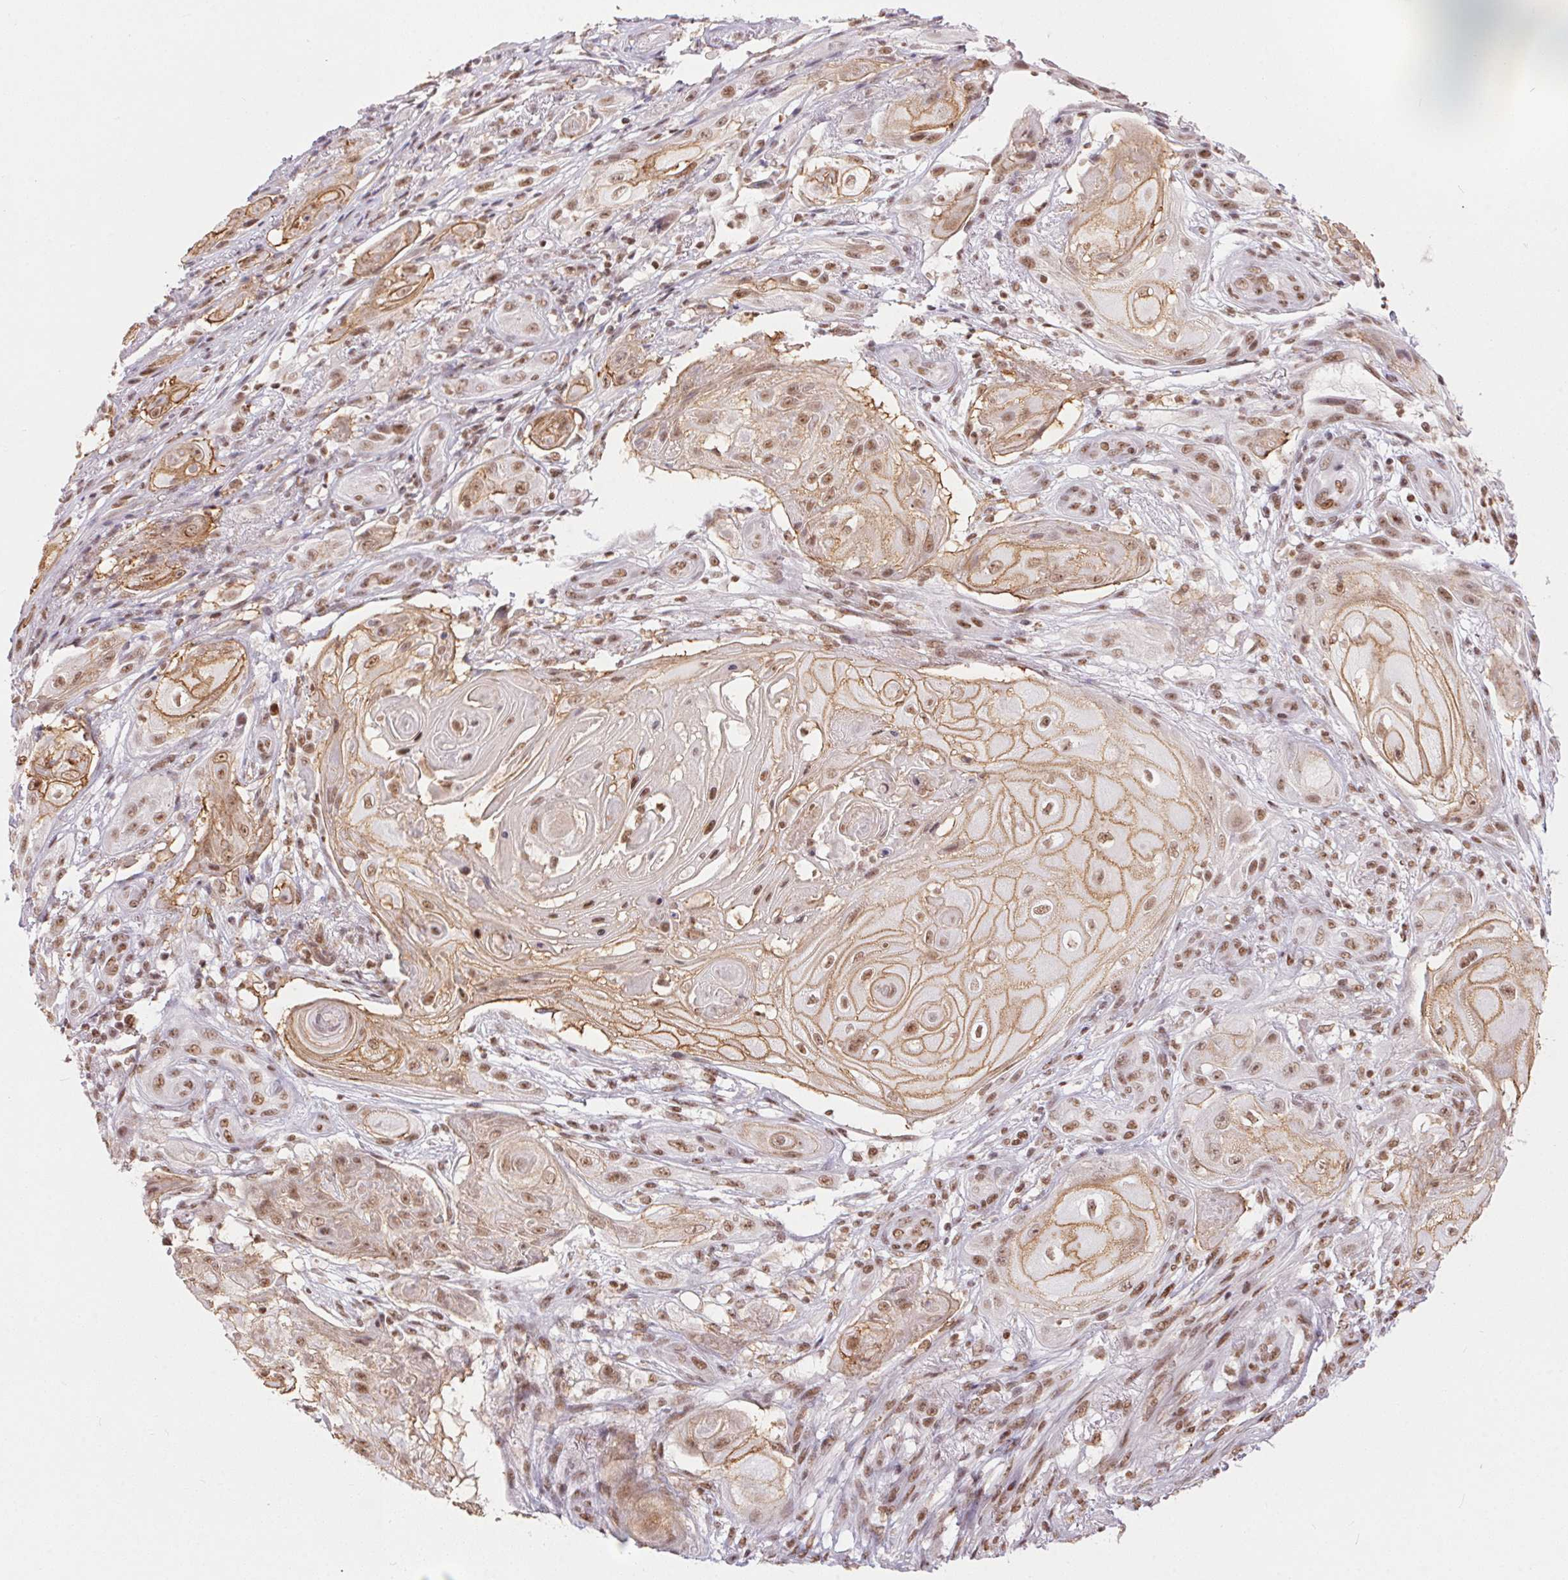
{"staining": {"intensity": "moderate", "quantity": ">75%", "location": "cytoplasmic/membranous,nuclear"}, "tissue": "skin cancer", "cell_type": "Tumor cells", "image_type": "cancer", "snomed": [{"axis": "morphology", "description": "Squamous cell carcinoma, NOS"}, {"axis": "topography", "description": "Skin"}], "caption": "Immunohistochemical staining of skin squamous cell carcinoma shows medium levels of moderate cytoplasmic/membranous and nuclear staining in about >75% of tumor cells.", "gene": "NFE2L1", "patient": {"sex": "male", "age": 62}}